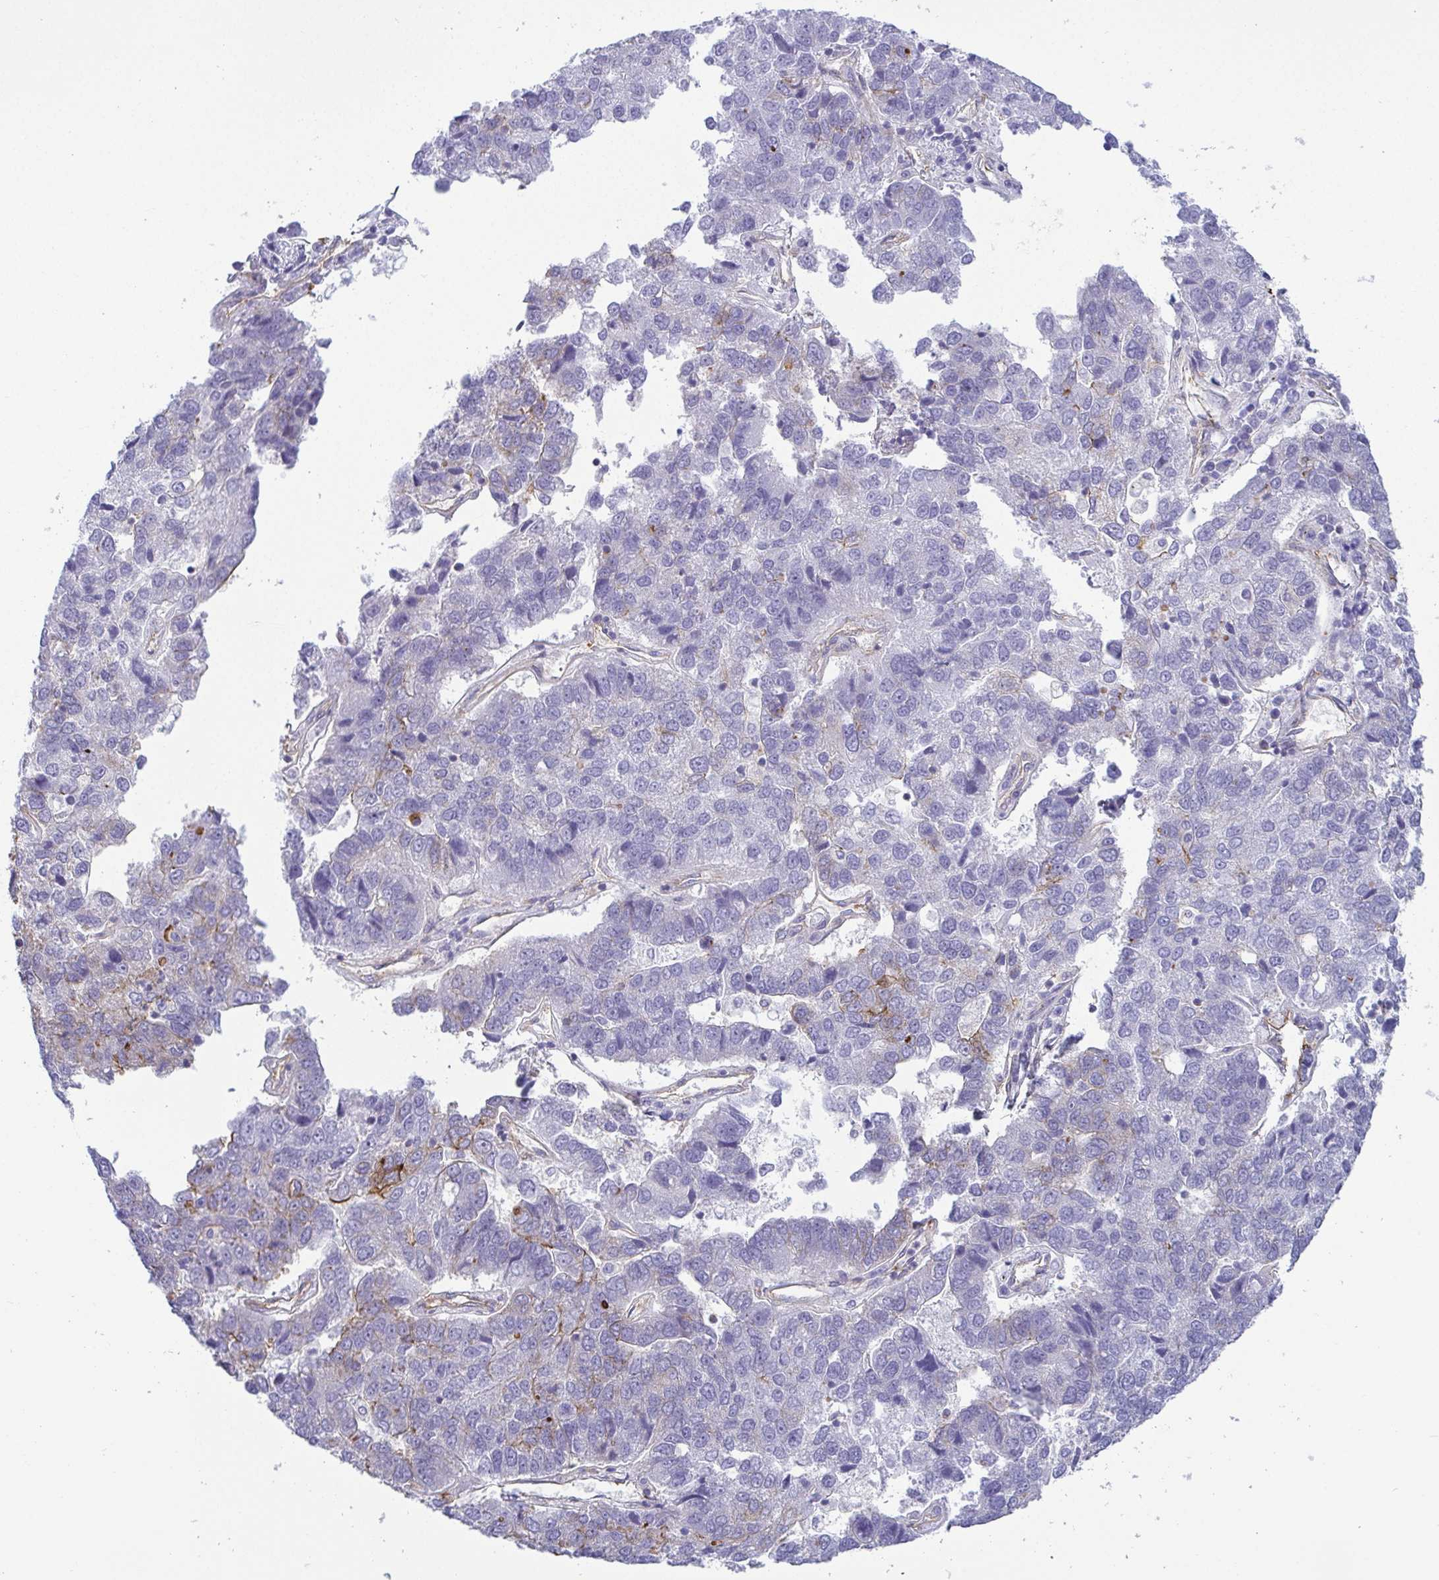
{"staining": {"intensity": "moderate", "quantity": "<25%", "location": "cytoplasmic/membranous"}, "tissue": "pancreatic cancer", "cell_type": "Tumor cells", "image_type": "cancer", "snomed": [{"axis": "morphology", "description": "Adenocarcinoma, NOS"}, {"axis": "topography", "description": "Pancreas"}], "caption": "Immunohistochemical staining of pancreatic adenocarcinoma exhibits moderate cytoplasmic/membranous protein staining in approximately <25% of tumor cells.", "gene": "LIMA1", "patient": {"sex": "female", "age": 61}}